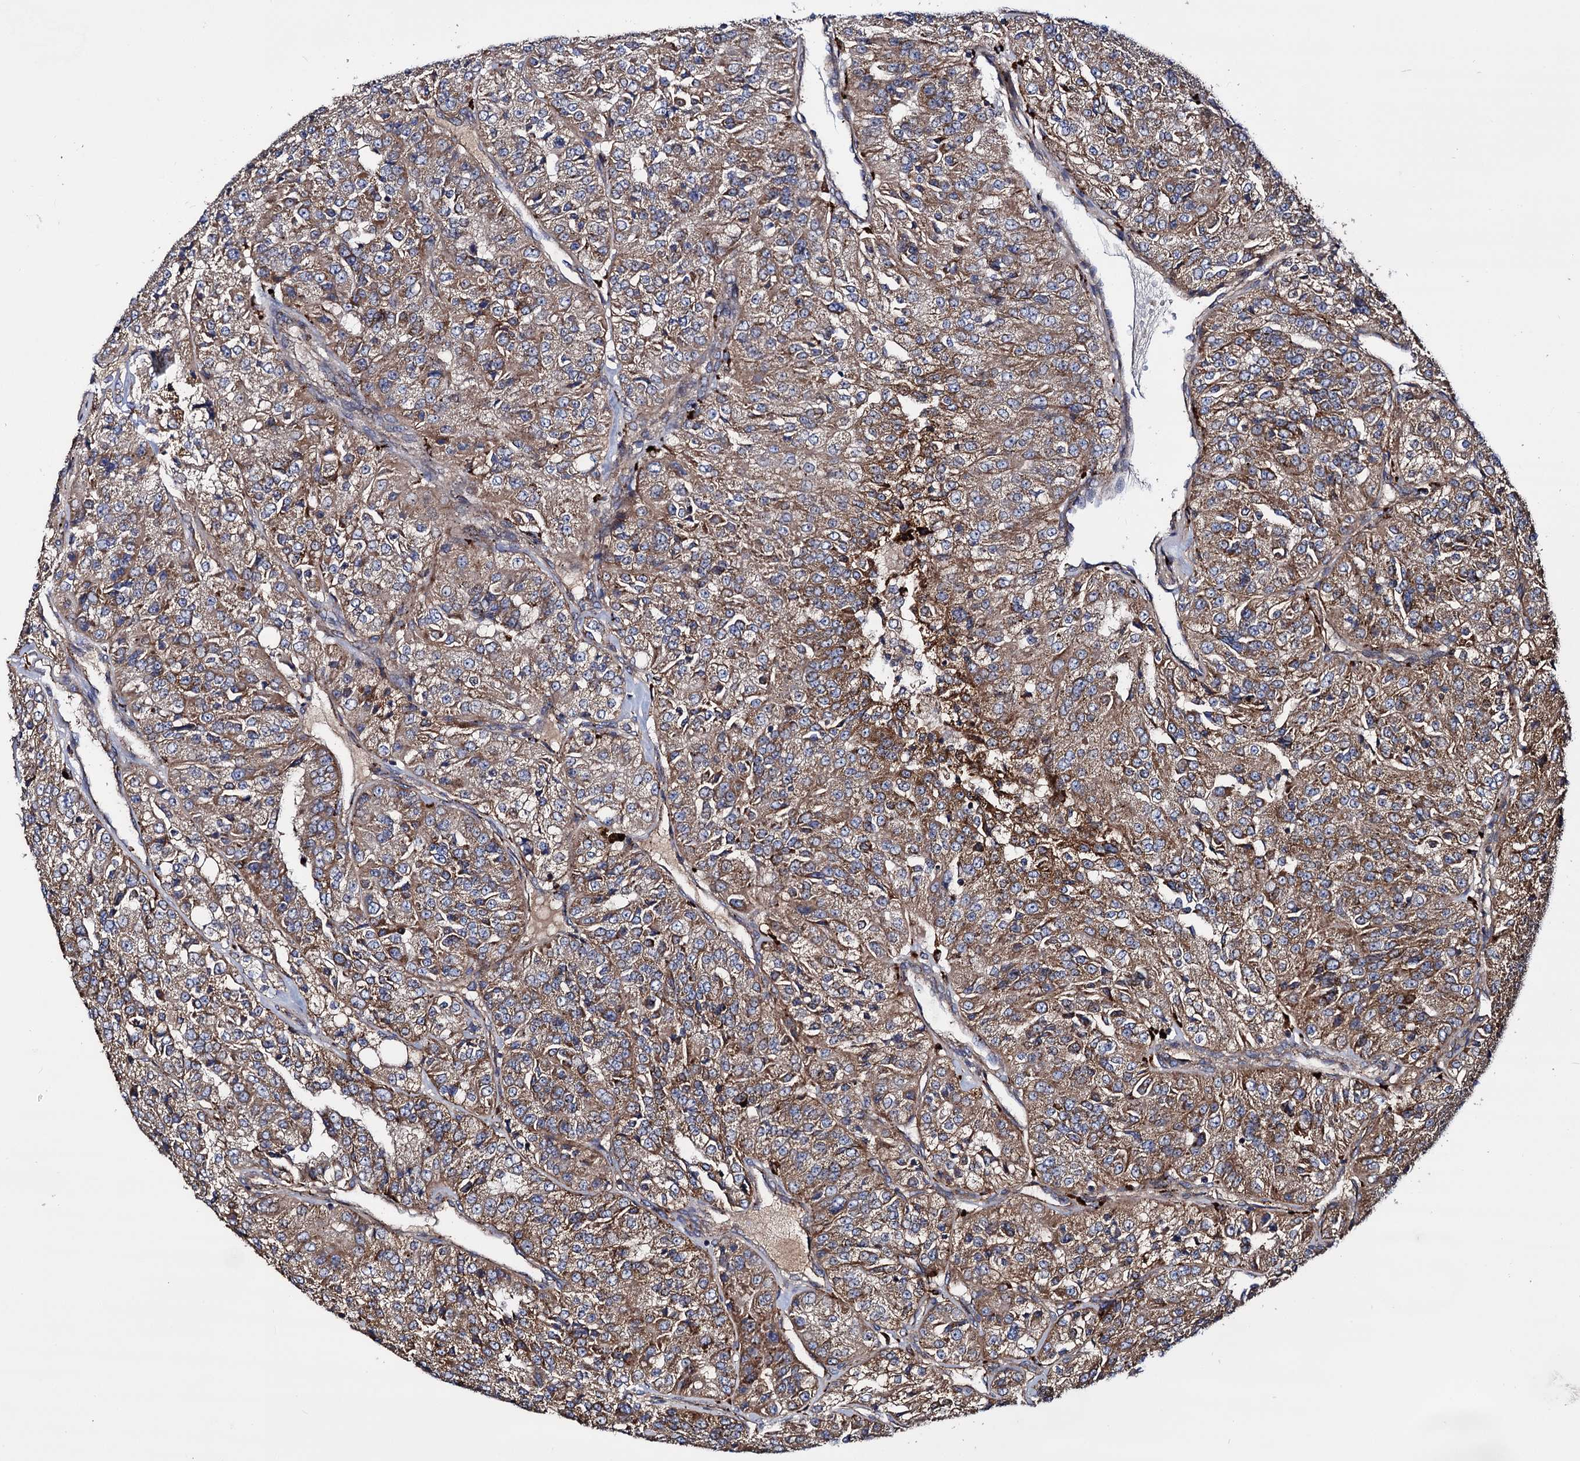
{"staining": {"intensity": "moderate", "quantity": ">75%", "location": "cytoplasmic/membranous"}, "tissue": "renal cancer", "cell_type": "Tumor cells", "image_type": "cancer", "snomed": [{"axis": "morphology", "description": "Adenocarcinoma, NOS"}, {"axis": "topography", "description": "Kidney"}], "caption": "Renal adenocarcinoma stained with DAB immunohistochemistry (IHC) reveals medium levels of moderate cytoplasmic/membranous staining in about >75% of tumor cells.", "gene": "IQCH", "patient": {"sex": "female", "age": 63}}